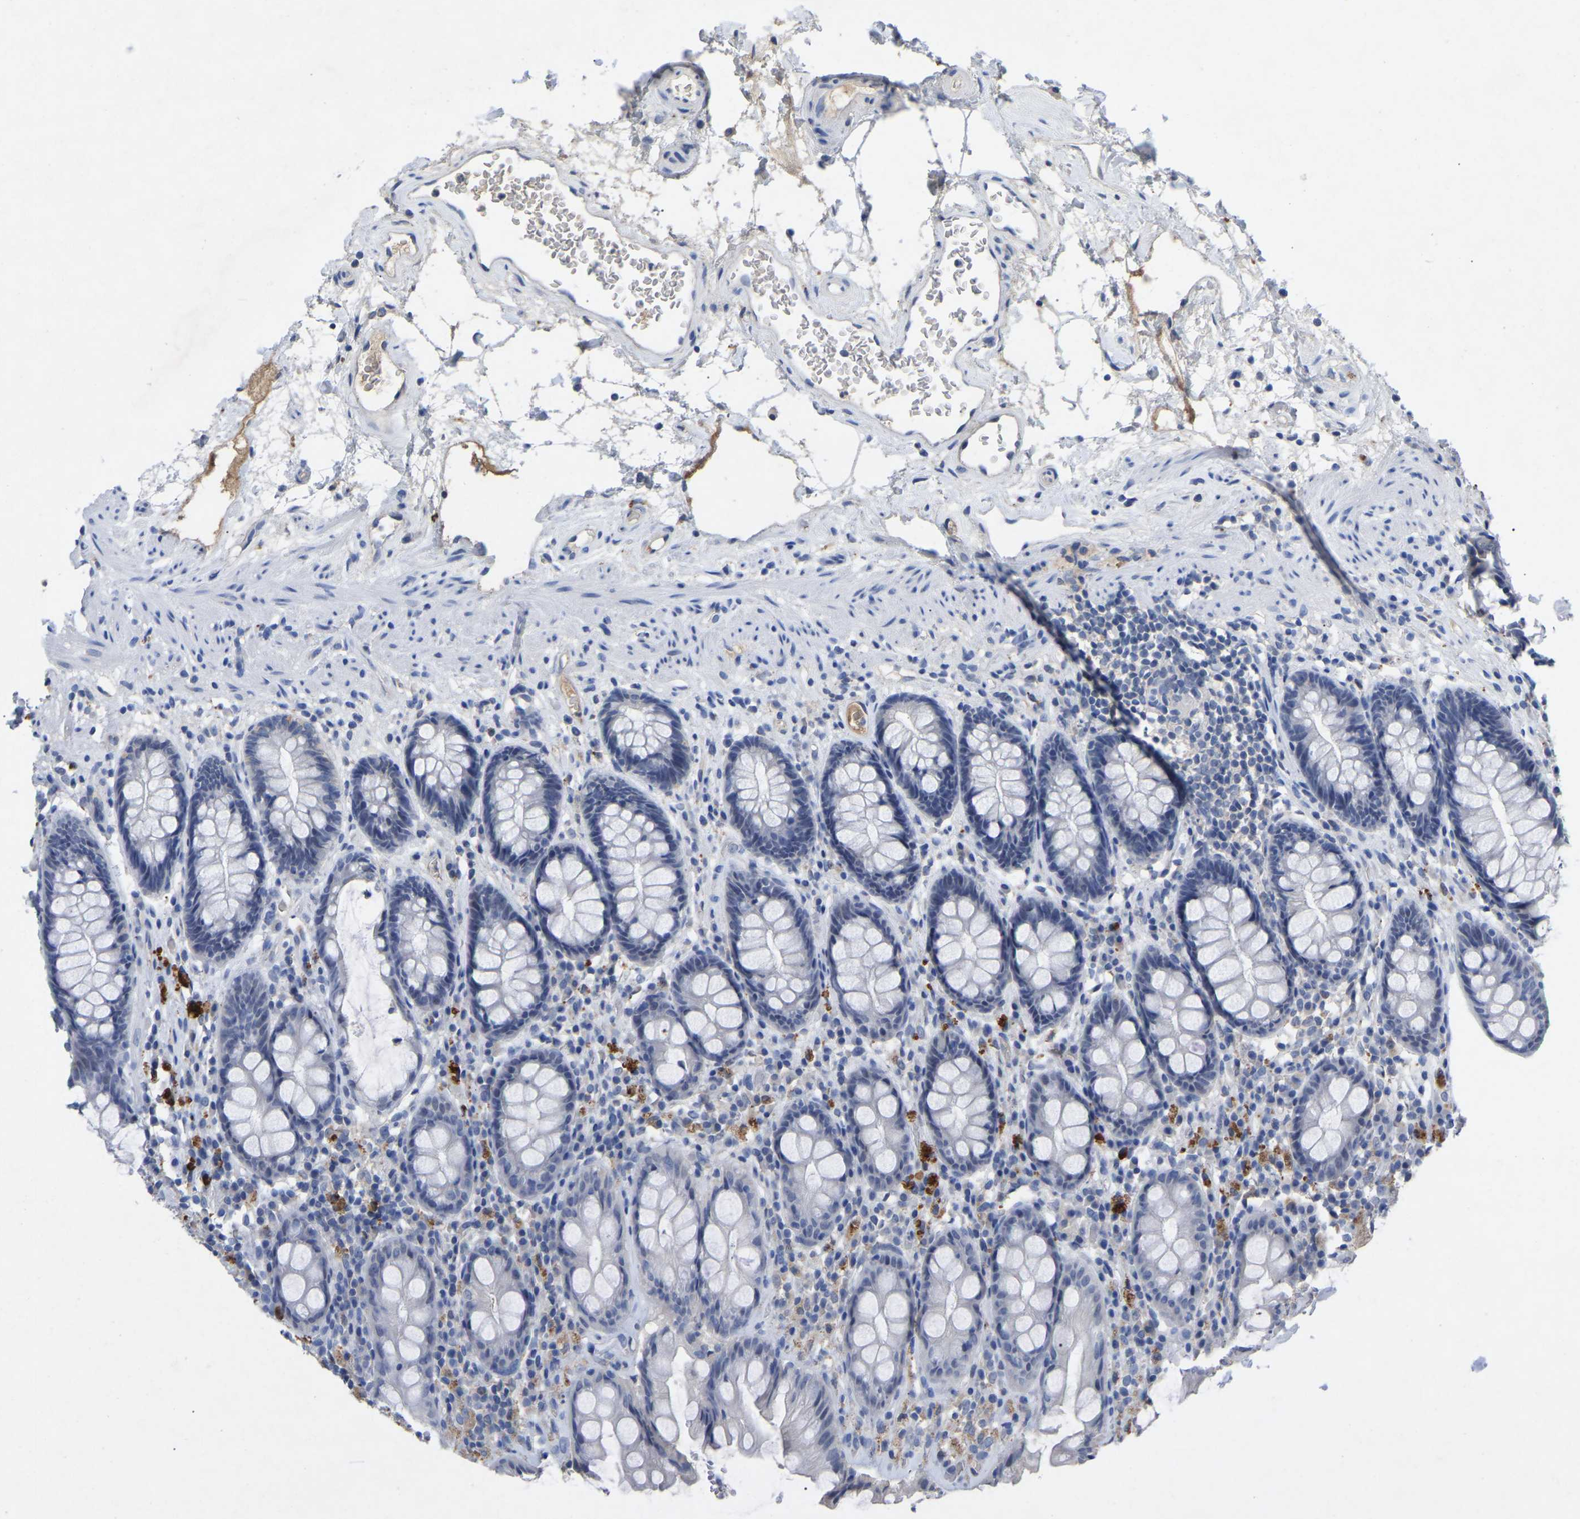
{"staining": {"intensity": "negative", "quantity": "none", "location": "none"}, "tissue": "rectum", "cell_type": "Glandular cells", "image_type": "normal", "snomed": [{"axis": "morphology", "description": "Normal tissue, NOS"}, {"axis": "topography", "description": "Rectum"}], "caption": "This is a photomicrograph of immunohistochemistry staining of unremarkable rectum, which shows no staining in glandular cells.", "gene": "SMPD2", "patient": {"sex": "male", "age": 64}}